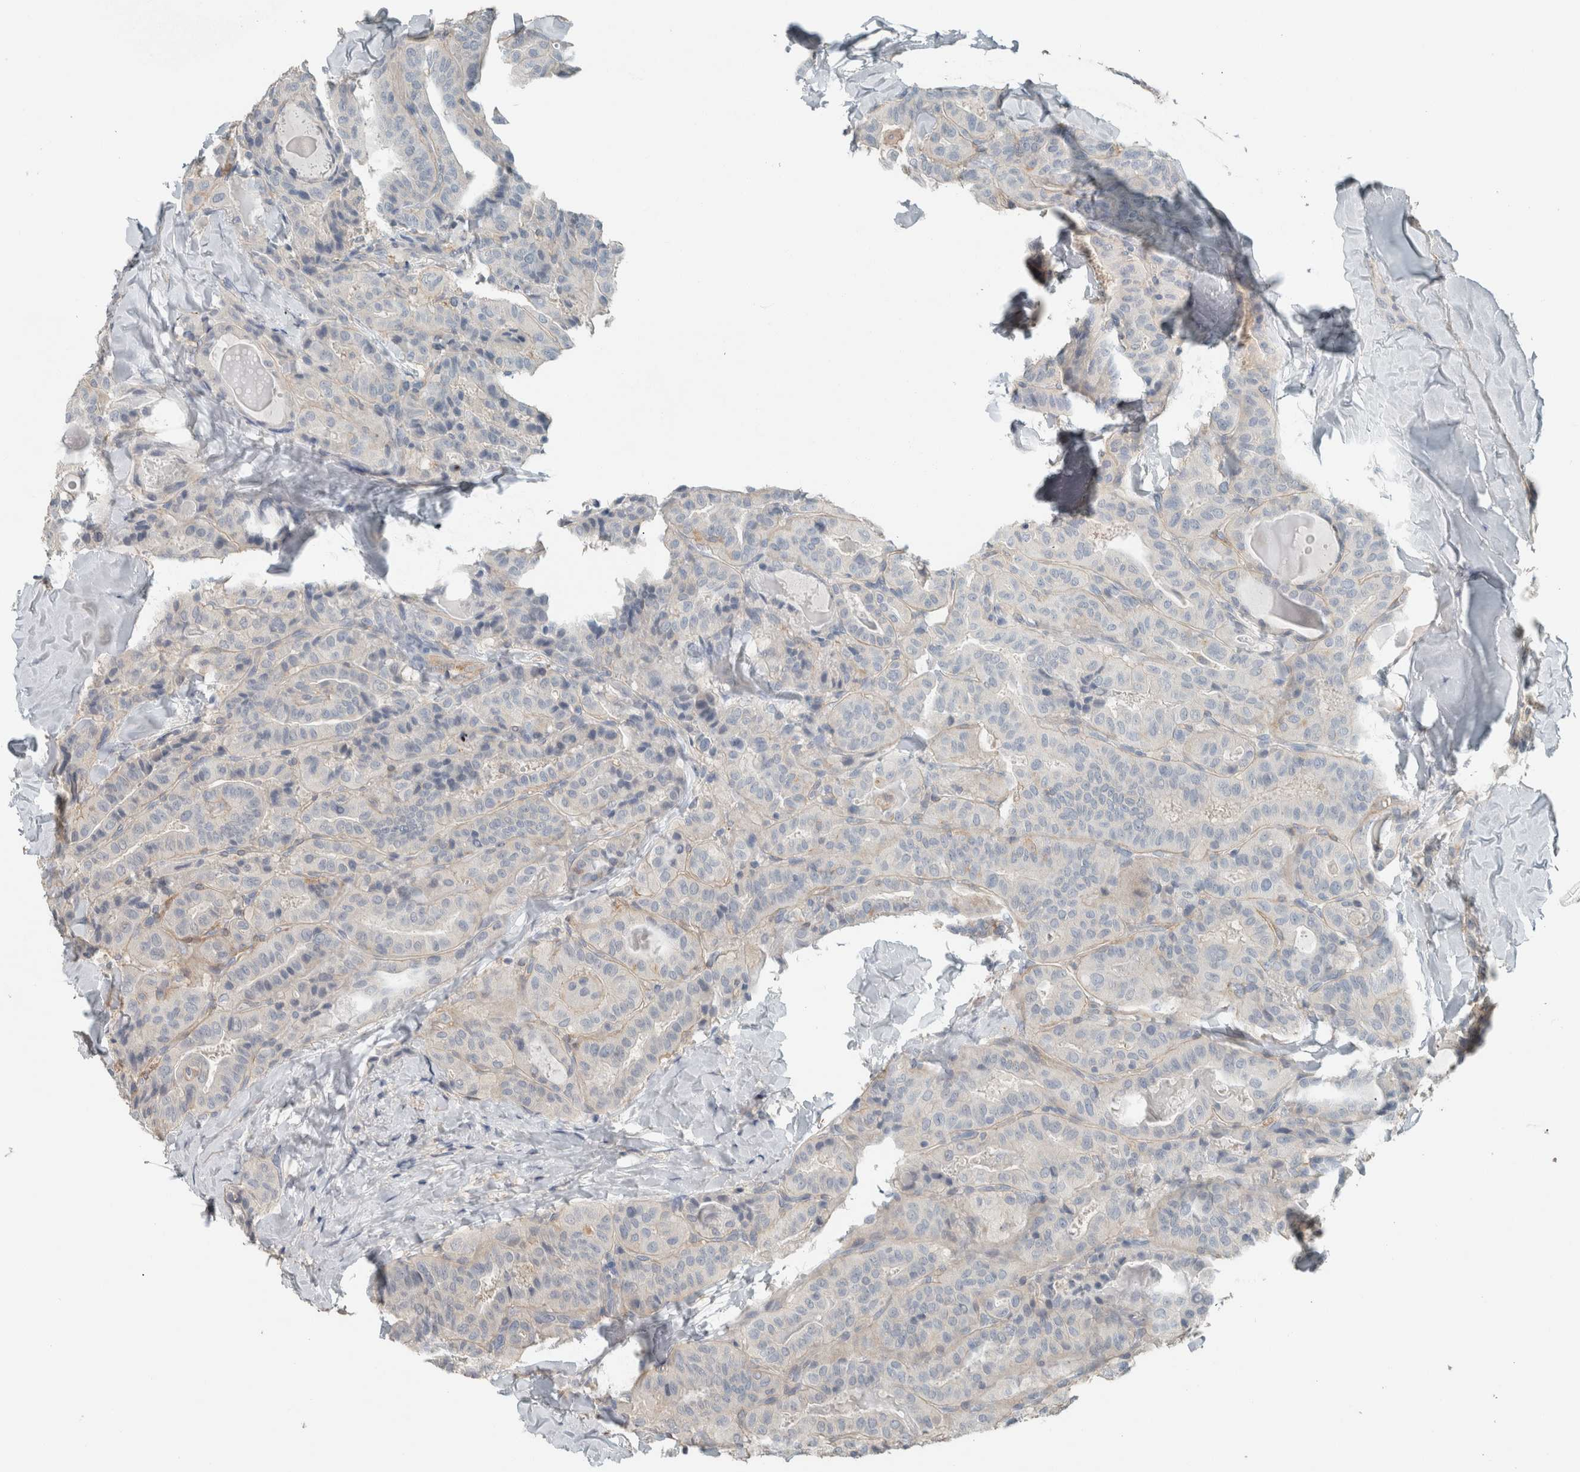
{"staining": {"intensity": "negative", "quantity": "none", "location": "none"}, "tissue": "thyroid cancer", "cell_type": "Tumor cells", "image_type": "cancer", "snomed": [{"axis": "morphology", "description": "Papillary adenocarcinoma, NOS"}, {"axis": "topography", "description": "Thyroid gland"}], "caption": "There is no significant expression in tumor cells of thyroid cancer (papillary adenocarcinoma).", "gene": "SCIN", "patient": {"sex": "male", "age": 77}}